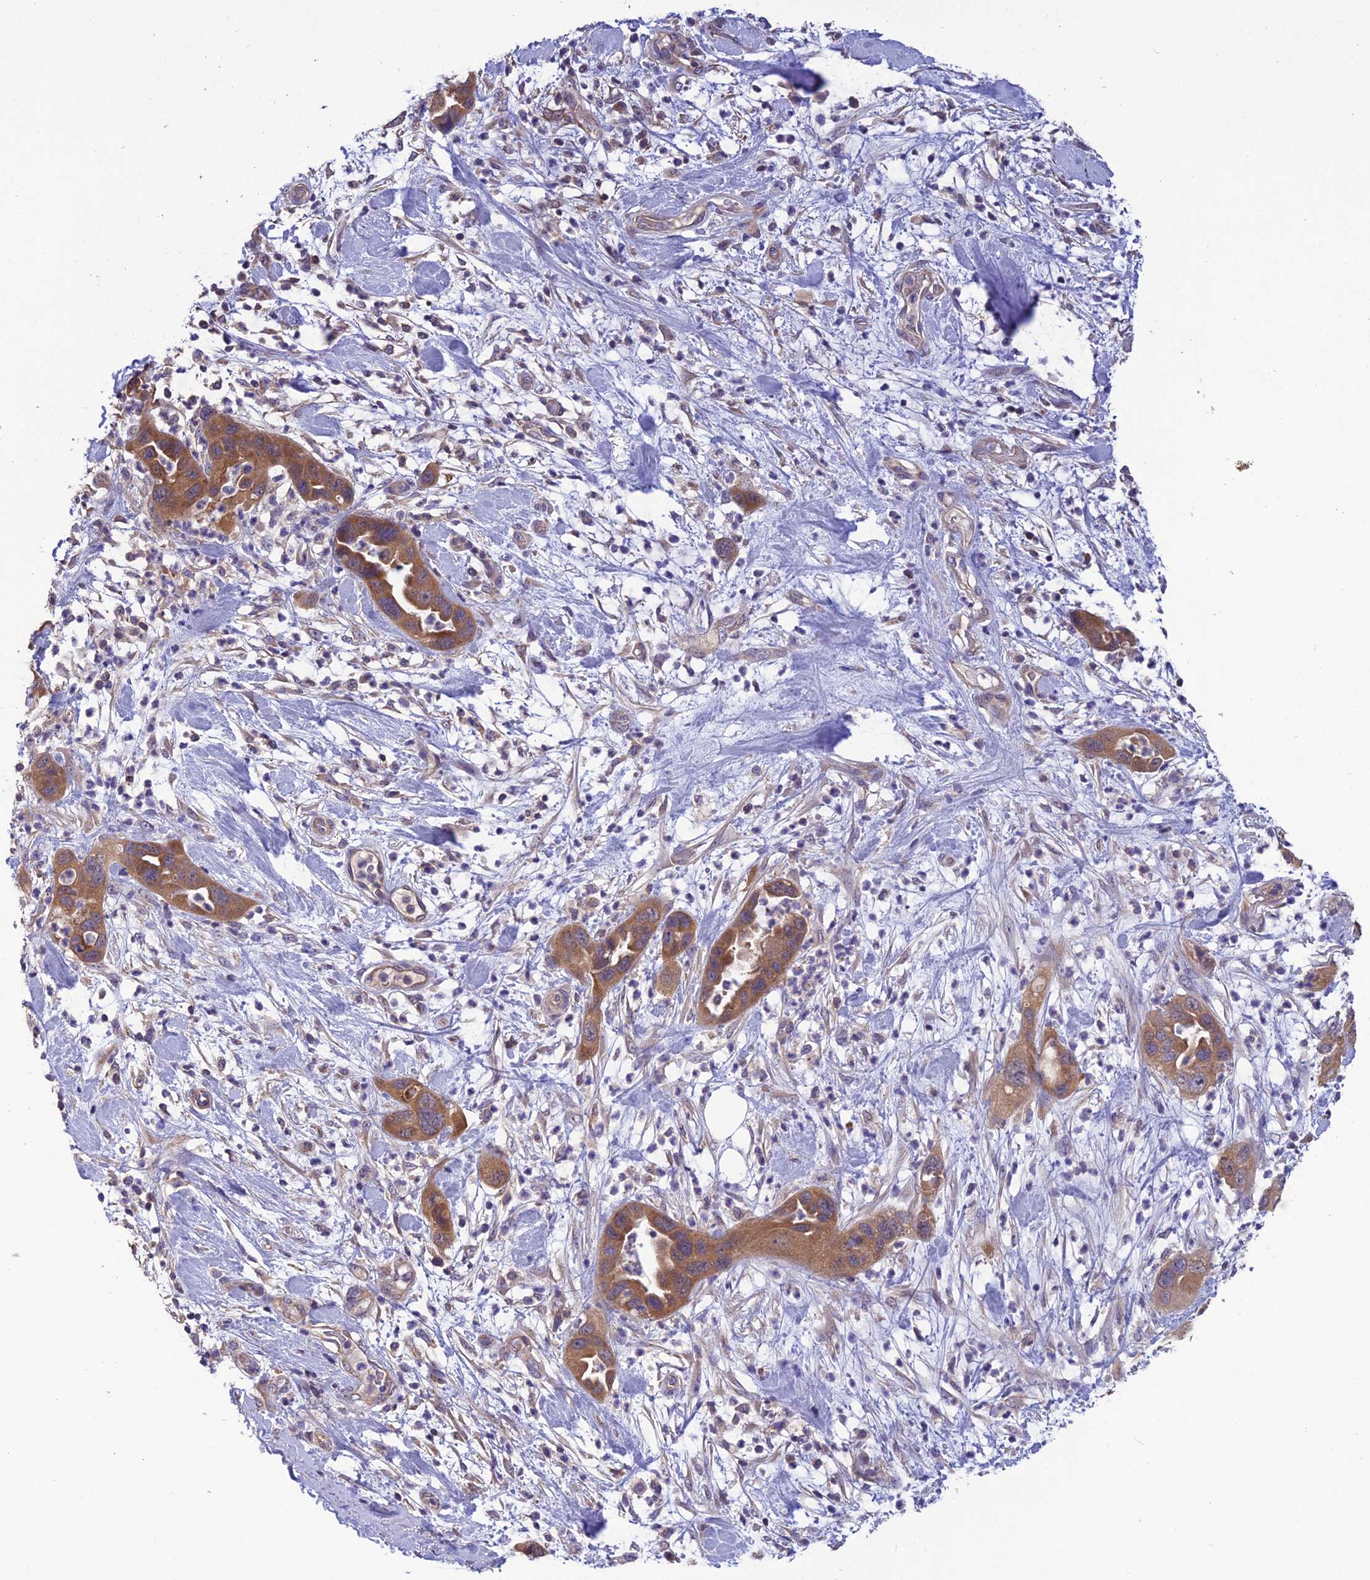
{"staining": {"intensity": "moderate", "quantity": ">75%", "location": "cytoplasmic/membranous"}, "tissue": "pancreatic cancer", "cell_type": "Tumor cells", "image_type": "cancer", "snomed": [{"axis": "morphology", "description": "Adenocarcinoma, NOS"}, {"axis": "topography", "description": "Pancreas"}], "caption": "Adenocarcinoma (pancreatic) was stained to show a protein in brown. There is medium levels of moderate cytoplasmic/membranous positivity in about >75% of tumor cells.", "gene": "PSMF1", "patient": {"sex": "female", "age": 71}}